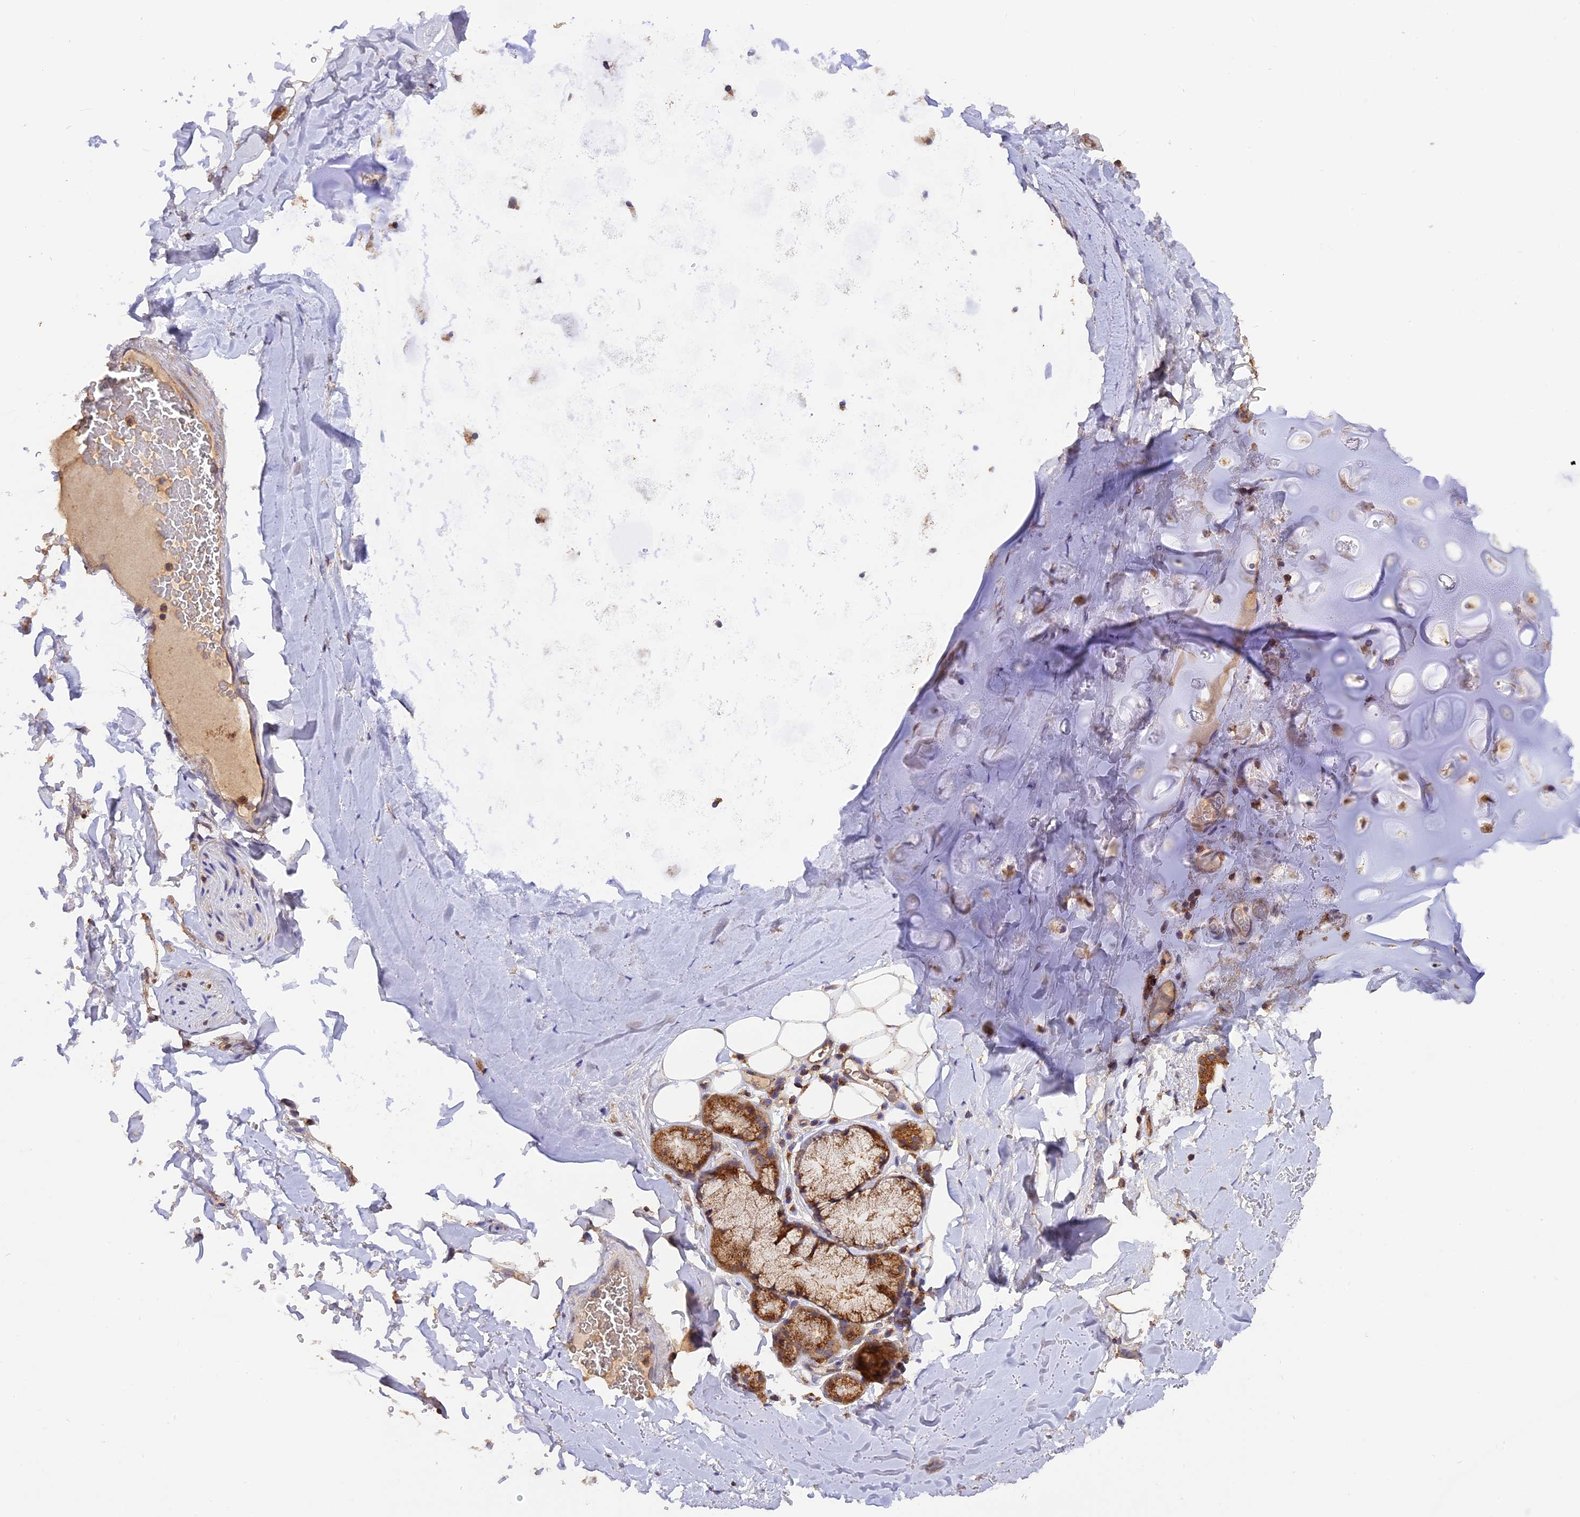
{"staining": {"intensity": "negative", "quantity": "none", "location": "none"}, "tissue": "adipose tissue", "cell_type": "Adipocytes", "image_type": "normal", "snomed": [{"axis": "morphology", "description": "Normal tissue, NOS"}, {"axis": "topography", "description": "Lymph node"}, {"axis": "topography", "description": "Bronchus"}], "caption": "The image shows no staining of adipocytes in benign adipose tissue.", "gene": "PEX3", "patient": {"sex": "male", "age": 63}}